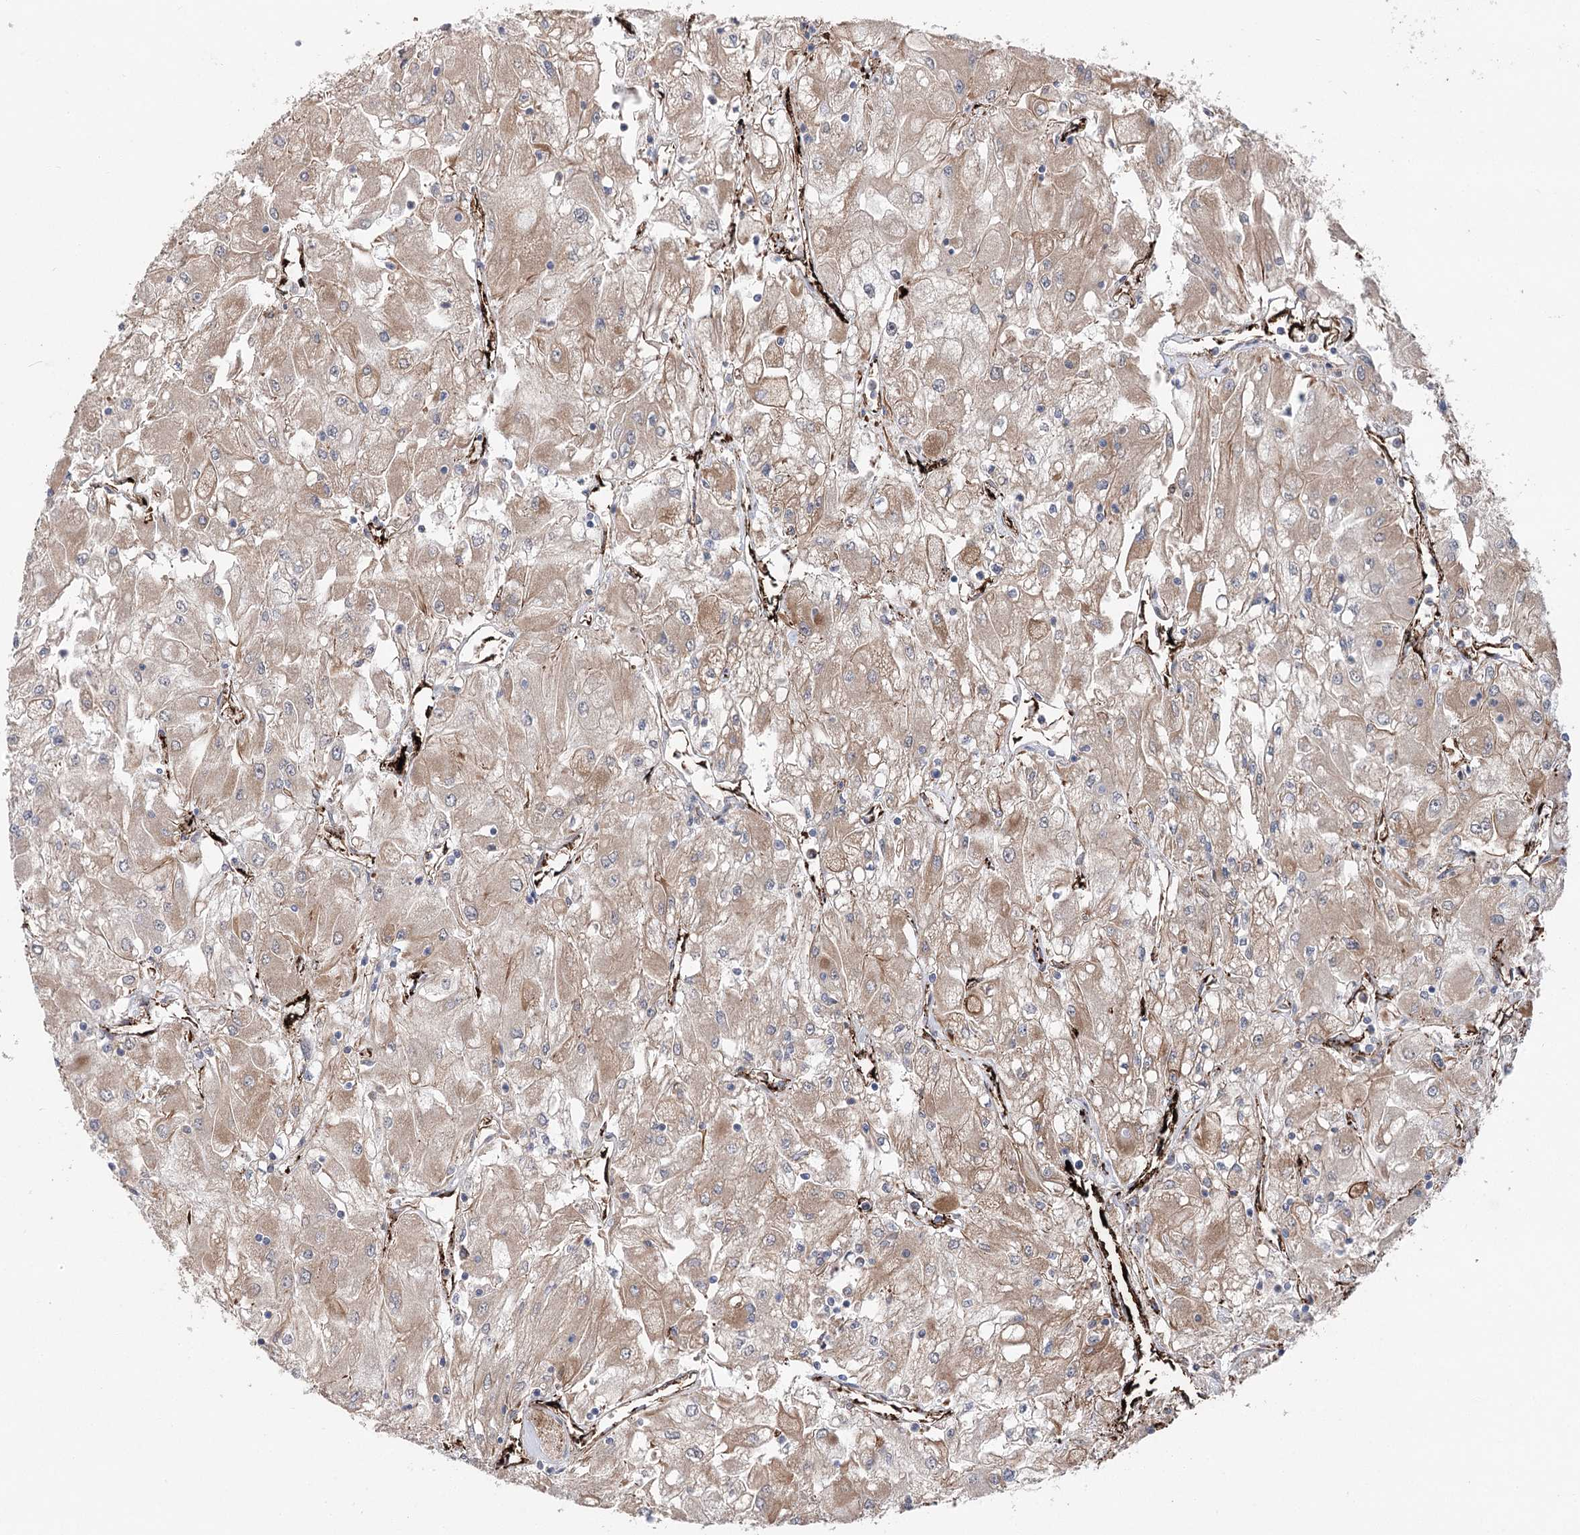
{"staining": {"intensity": "weak", "quantity": ">75%", "location": "cytoplasmic/membranous"}, "tissue": "renal cancer", "cell_type": "Tumor cells", "image_type": "cancer", "snomed": [{"axis": "morphology", "description": "Adenocarcinoma, NOS"}, {"axis": "topography", "description": "Kidney"}], "caption": "High-power microscopy captured an immunohistochemistry photomicrograph of renal cancer (adenocarcinoma), revealing weak cytoplasmic/membranous staining in approximately >75% of tumor cells.", "gene": "MIB1", "patient": {"sex": "male", "age": 80}}